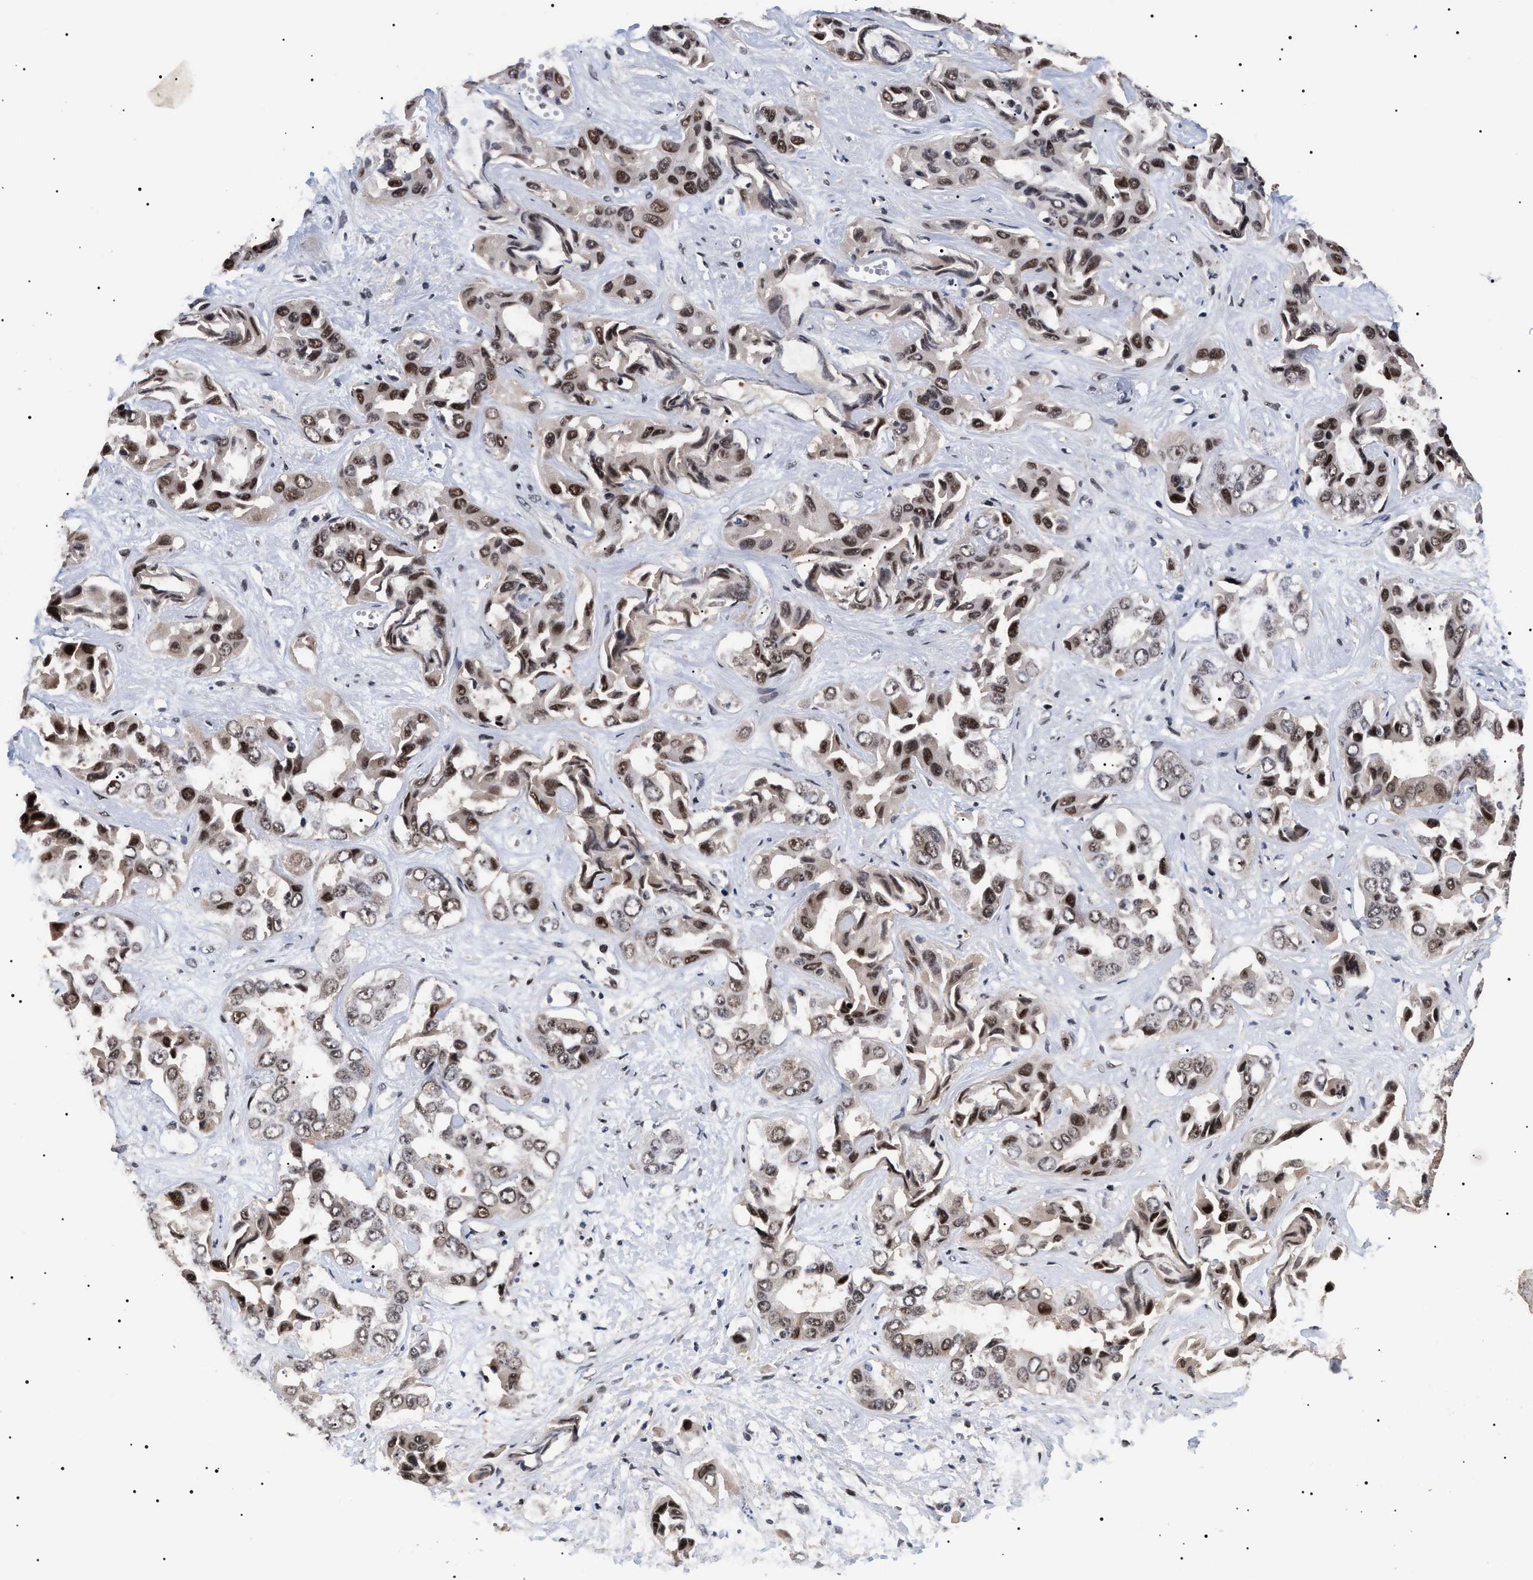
{"staining": {"intensity": "strong", "quantity": ">75%", "location": "nuclear"}, "tissue": "liver cancer", "cell_type": "Tumor cells", "image_type": "cancer", "snomed": [{"axis": "morphology", "description": "Cholangiocarcinoma"}, {"axis": "topography", "description": "Liver"}], "caption": "Protein staining by immunohistochemistry (IHC) reveals strong nuclear staining in approximately >75% of tumor cells in liver cholangiocarcinoma.", "gene": "CAAP1", "patient": {"sex": "female", "age": 52}}